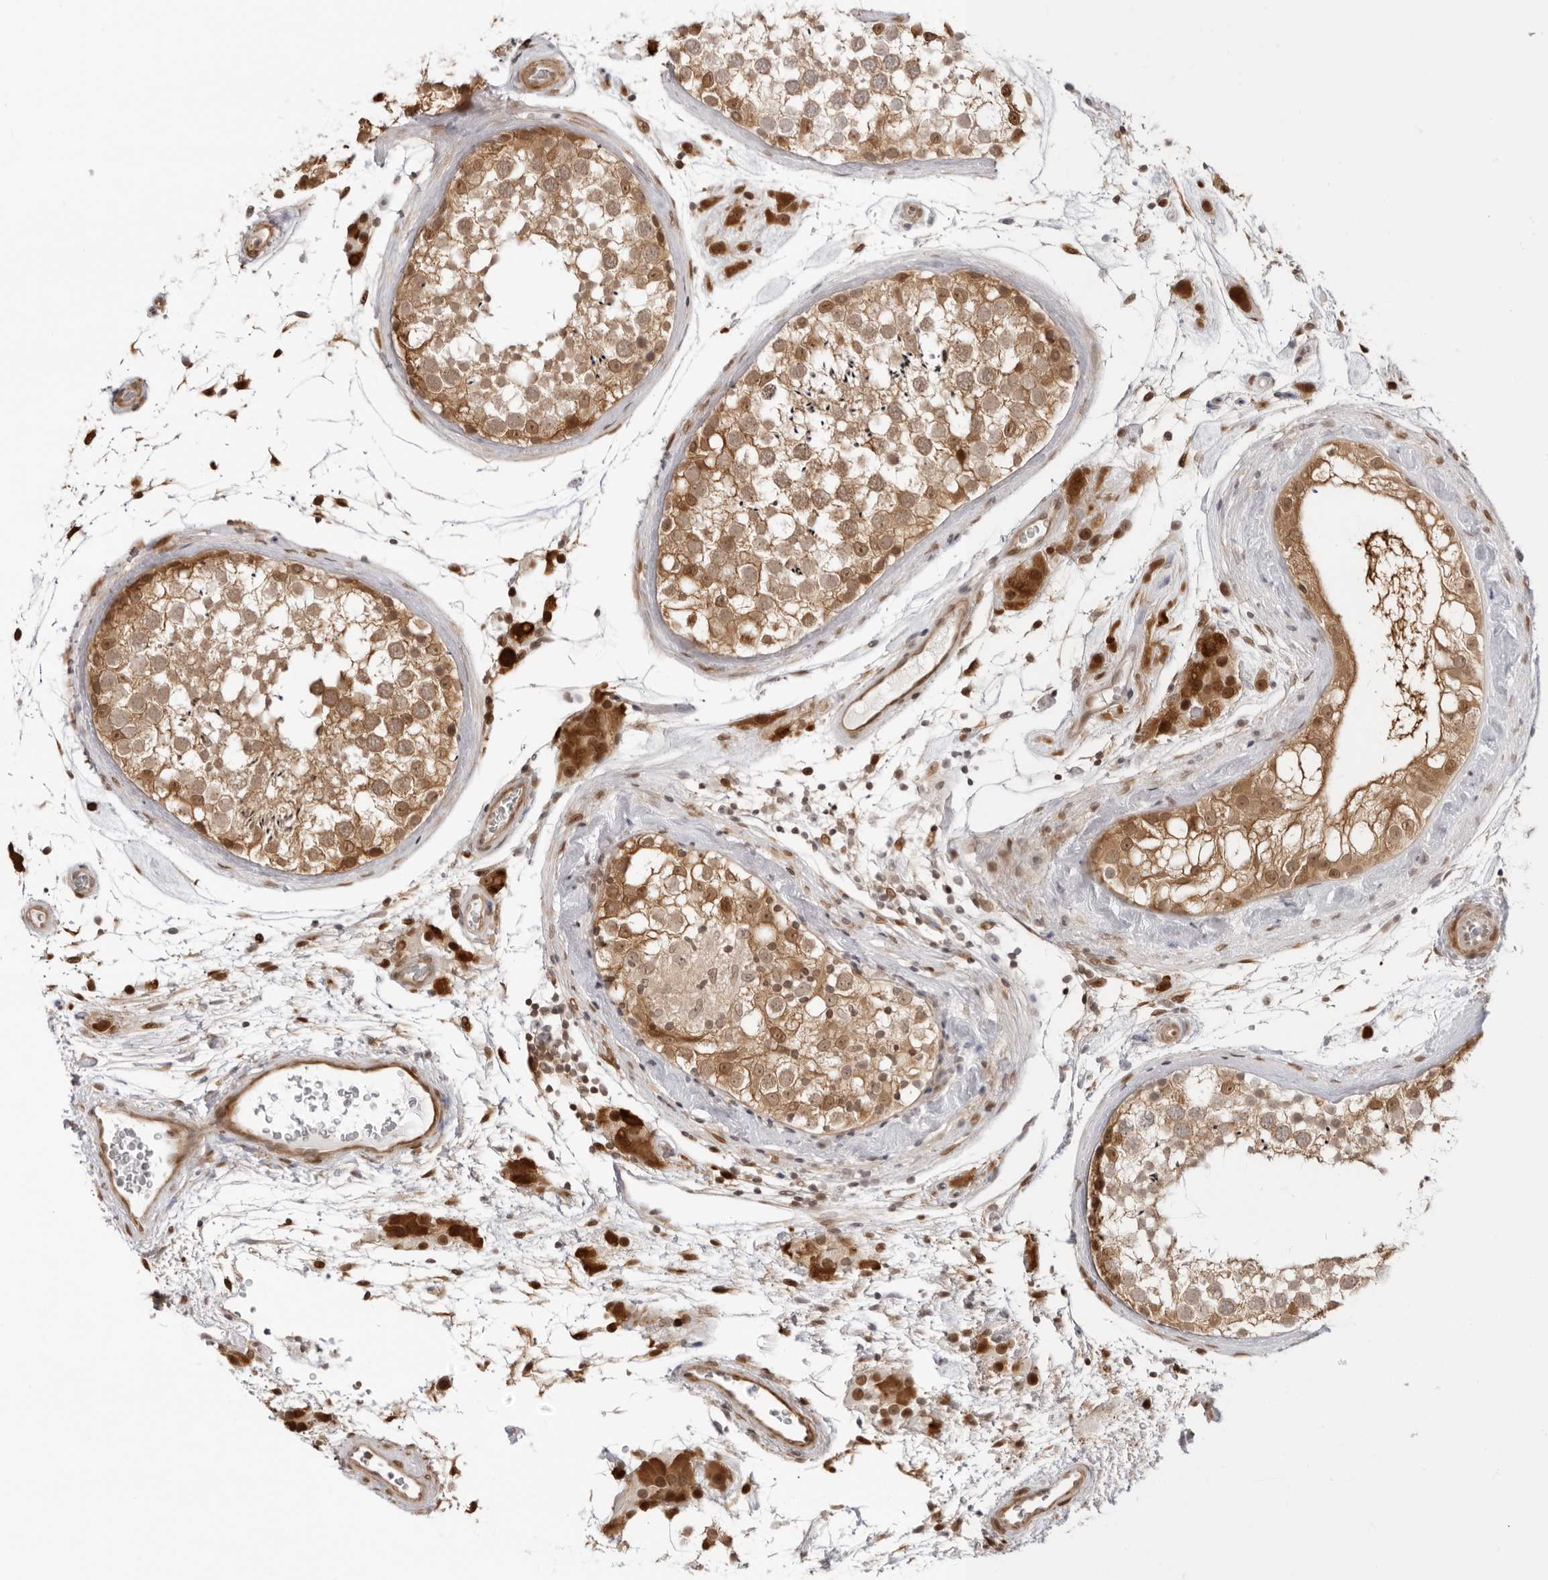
{"staining": {"intensity": "moderate", "quantity": ">75%", "location": "cytoplasmic/membranous,nuclear"}, "tissue": "testis", "cell_type": "Cells in seminiferous ducts", "image_type": "normal", "snomed": [{"axis": "morphology", "description": "Normal tissue, NOS"}, {"axis": "topography", "description": "Testis"}], "caption": "Immunohistochemical staining of benign testis exhibits medium levels of moderate cytoplasmic/membranous,nuclear staining in approximately >75% of cells in seminiferous ducts.", "gene": "RNF146", "patient": {"sex": "male", "age": 46}}